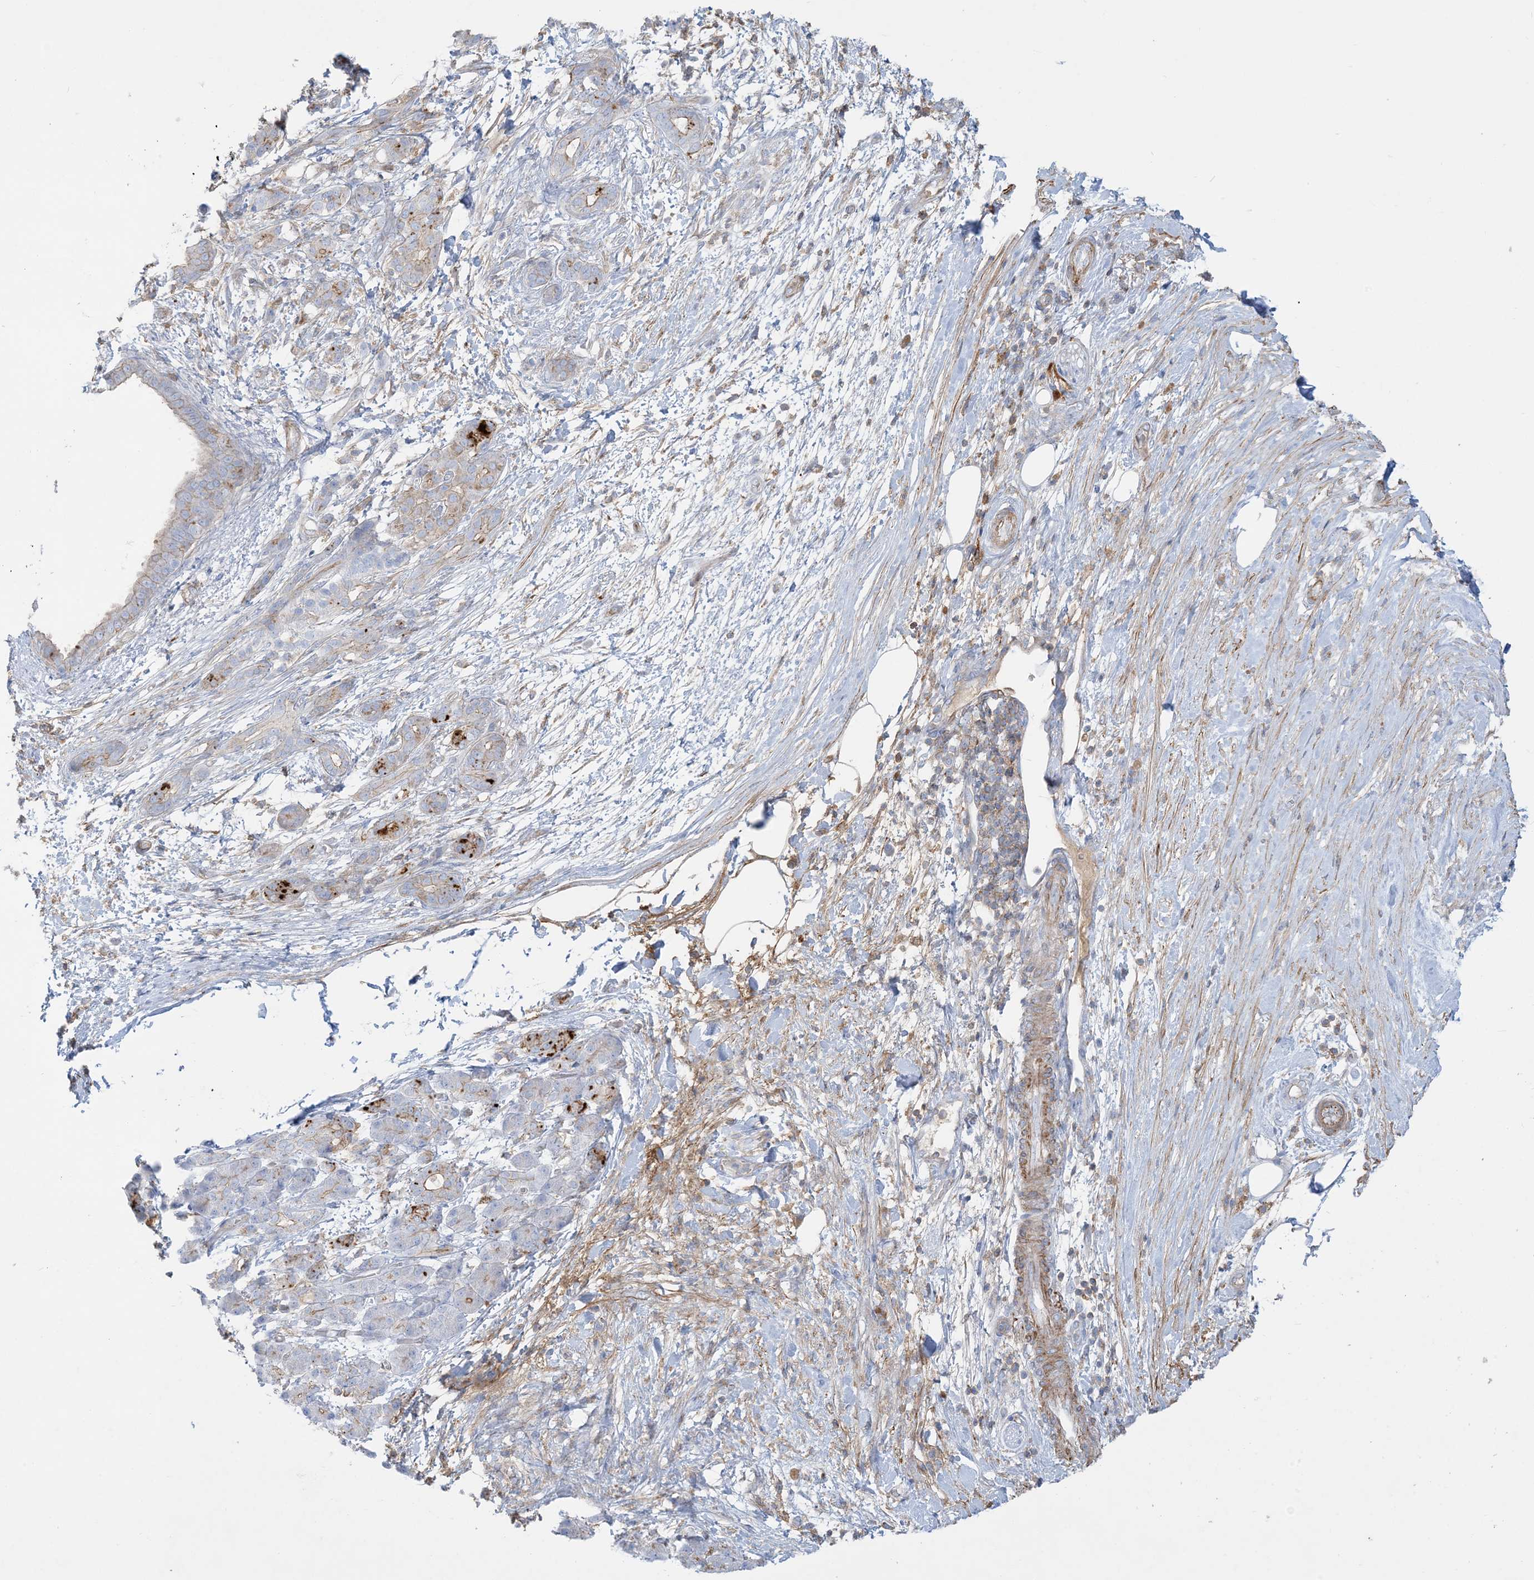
{"staining": {"intensity": "weak", "quantity": "<25%", "location": "cytoplasmic/membranous"}, "tissue": "pancreatic cancer", "cell_type": "Tumor cells", "image_type": "cancer", "snomed": [{"axis": "morphology", "description": "Adenocarcinoma, NOS"}, {"axis": "topography", "description": "Pancreas"}], "caption": "Micrograph shows no significant protein positivity in tumor cells of adenocarcinoma (pancreatic).", "gene": "GTF3C2", "patient": {"sex": "female", "age": 55}}